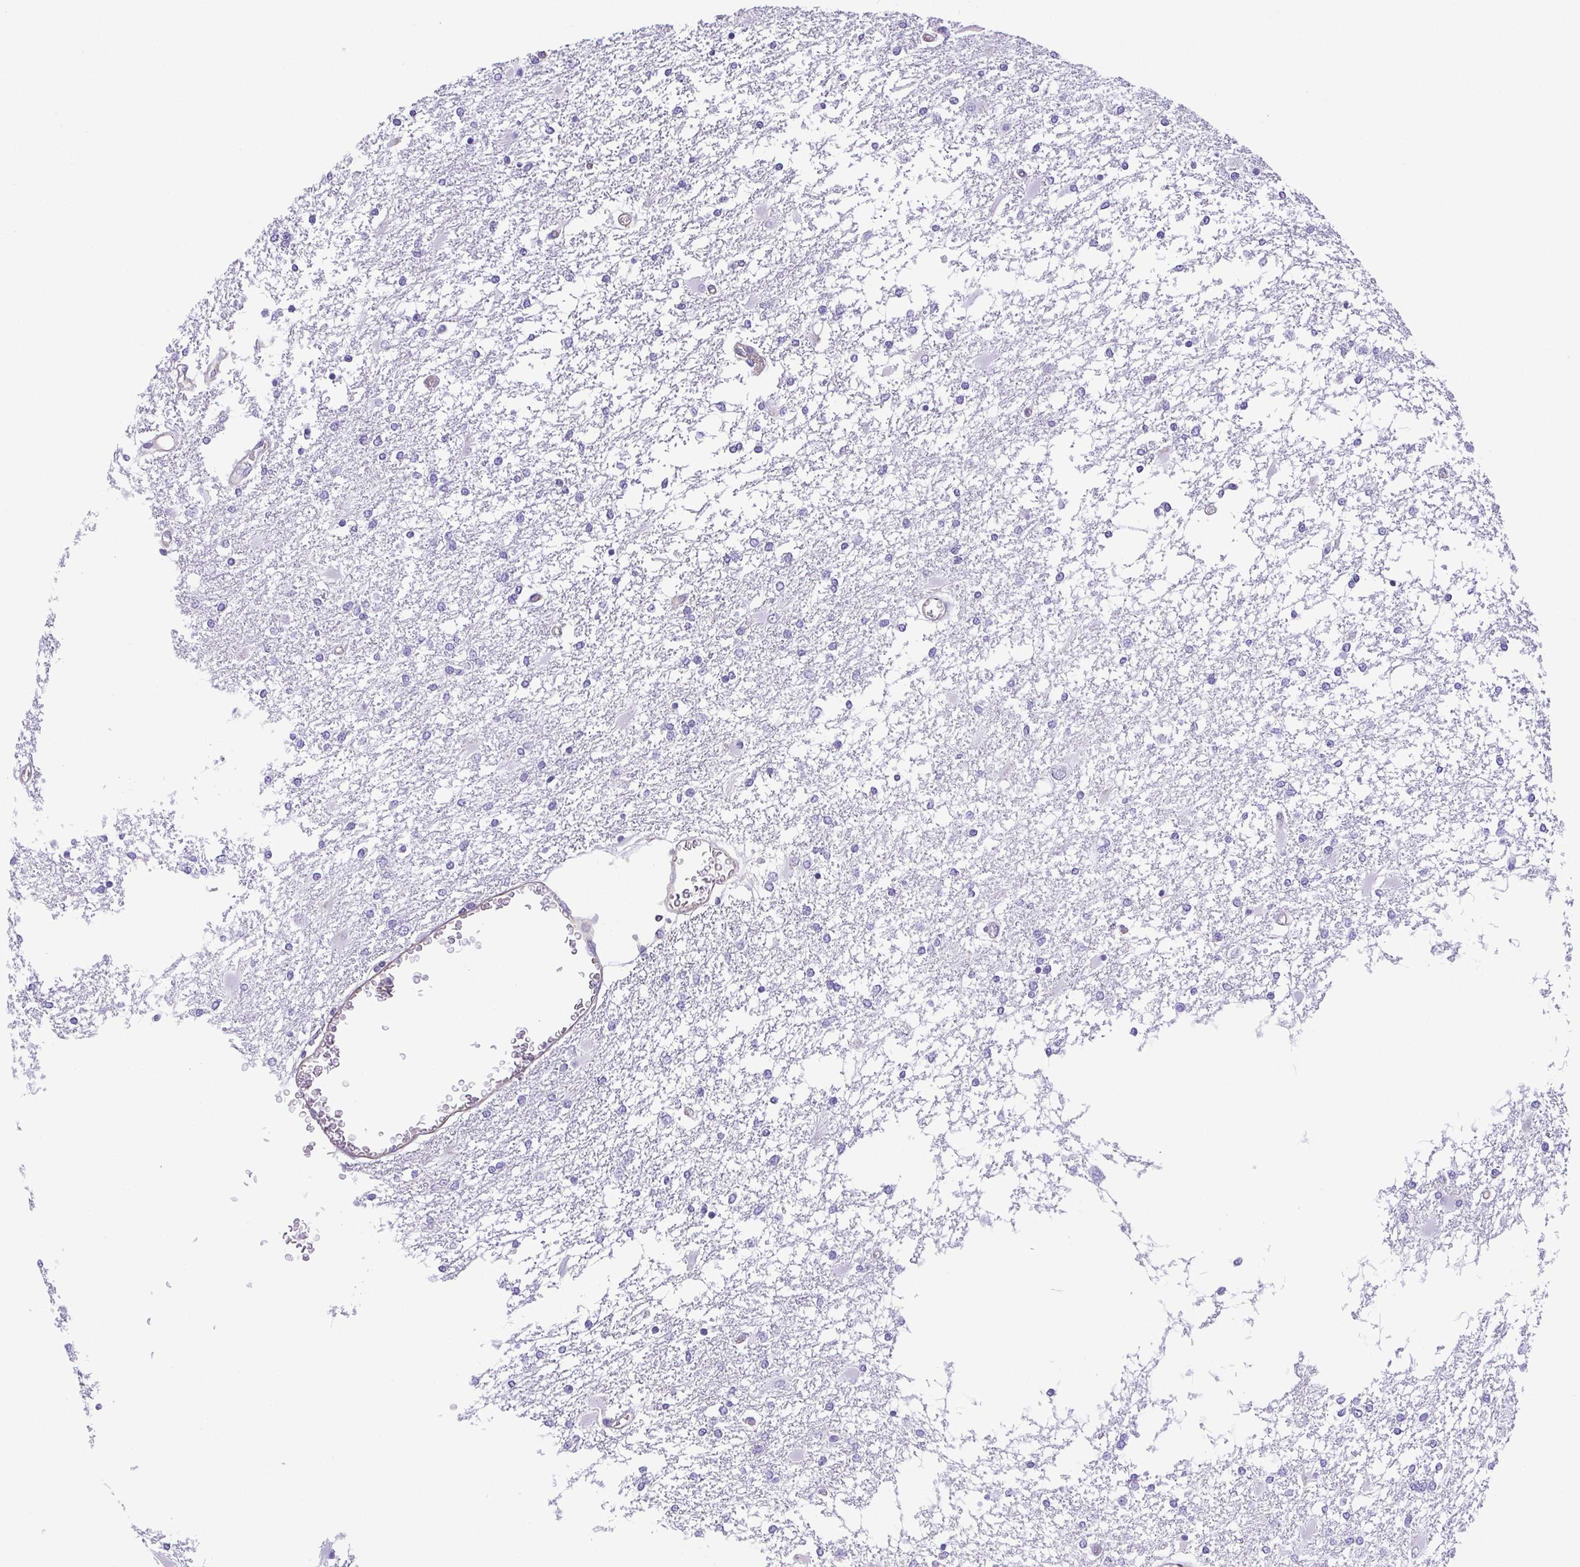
{"staining": {"intensity": "negative", "quantity": "none", "location": "none"}, "tissue": "glioma", "cell_type": "Tumor cells", "image_type": "cancer", "snomed": [{"axis": "morphology", "description": "Glioma, malignant, High grade"}, {"axis": "topography", "description": "Cerebral cortex"}], "caption": "The micrograph displays no staining of tumor cells in malignant glioma (high-grade).", "gene": "MYL6", "patient": {"sex": "male", "age": 79}}